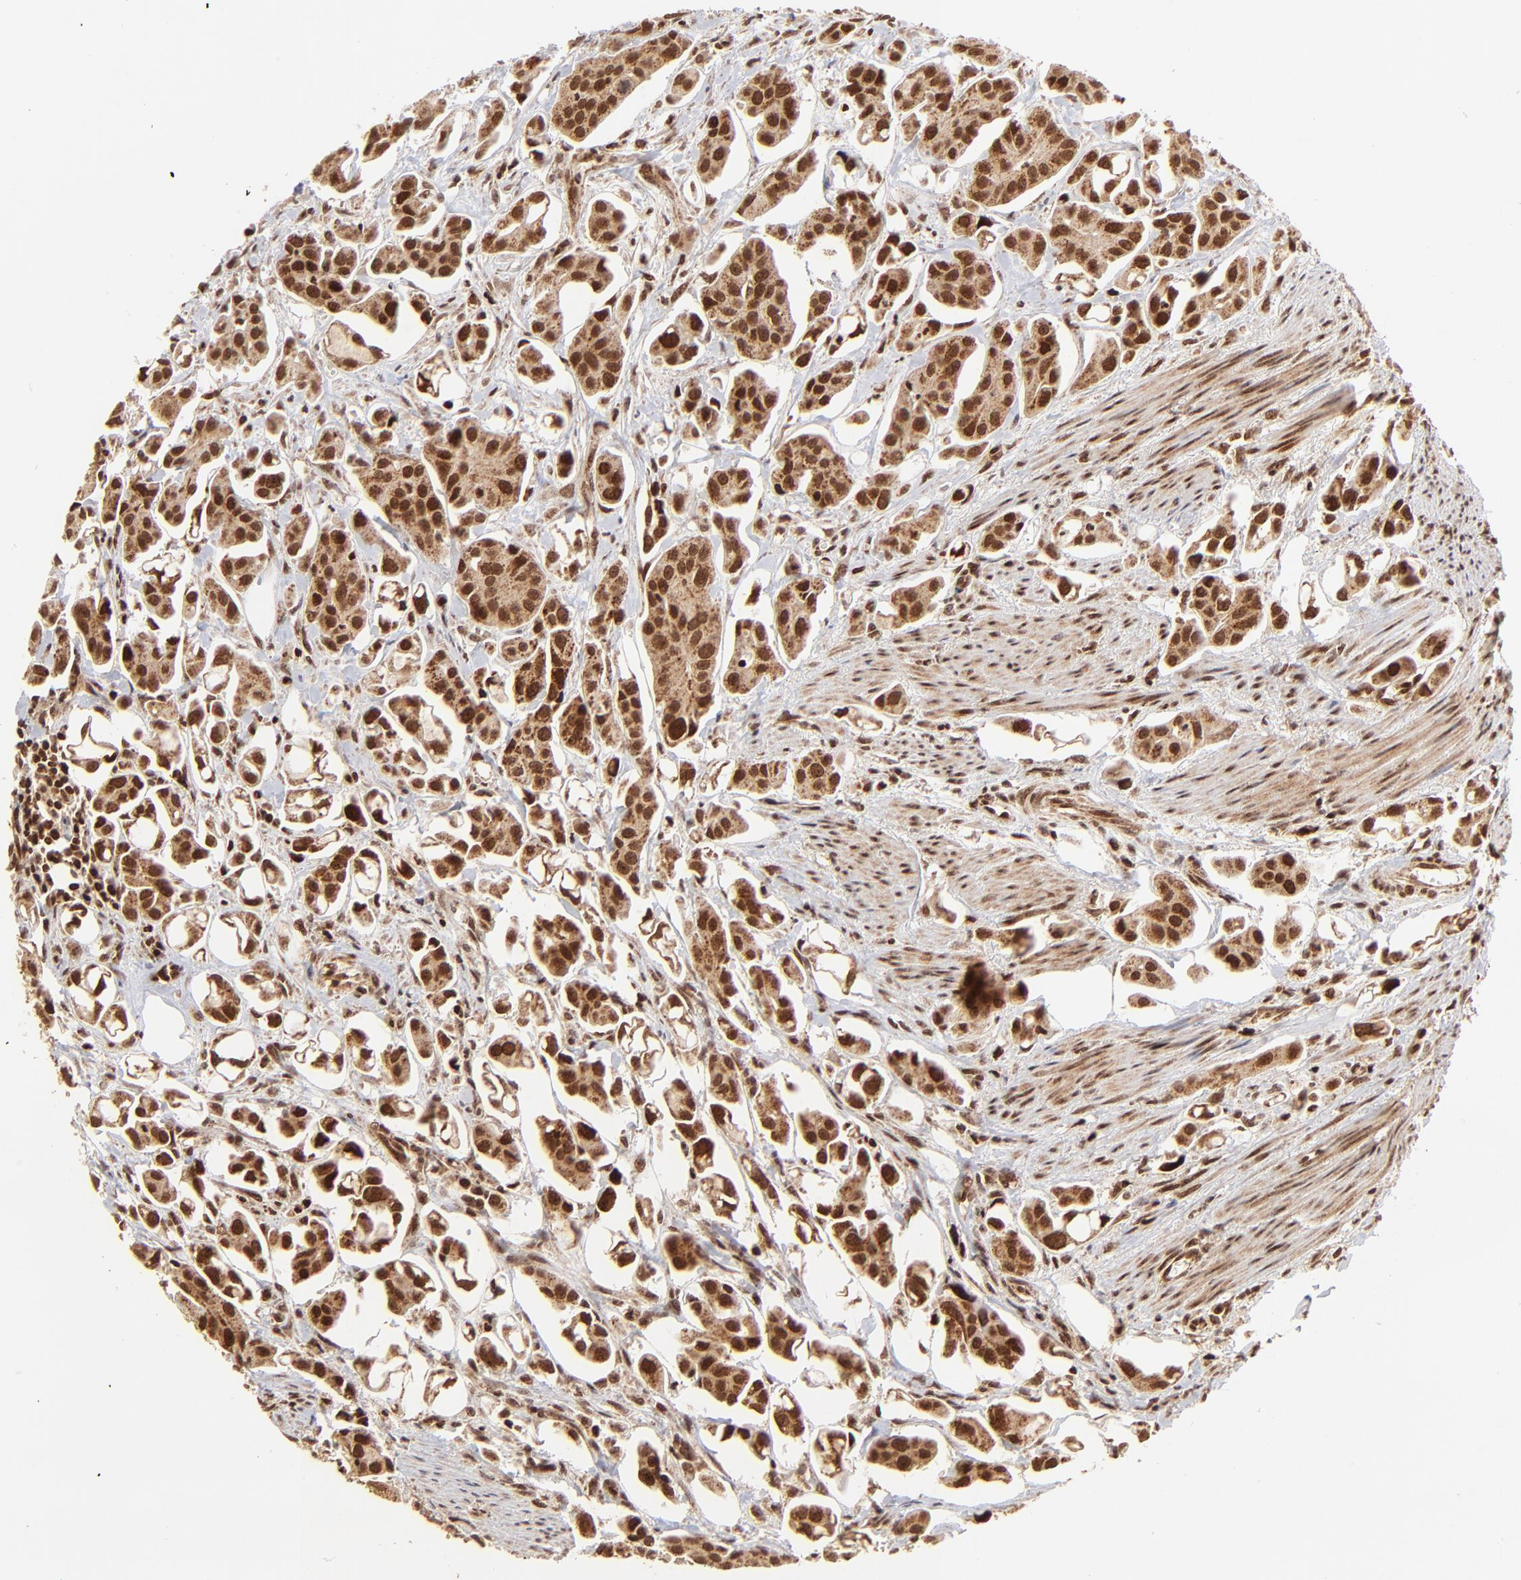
{"staining": {"intensity": "strong", "quantity": ">75%", "location": "cytoplasmic/membranous,nuclear"}, "tissue": "urothelial cancer", "cell_type": "Tumor cells", "image_type": "cancer", "snomed": [{"axis": "morphology", "description": "Urothelial carcinoma, High grade"}, {"axis": "topography", "description": "Urinary bladder"}], "caption": "Urothelial carcinoma (high-grade) stained with immunohistochemistry (IHC) shows strong cytoplasmic/membranous and nuclear expression in approximately >75% of tumor cells.", "gene": "MED15", "patient": {"sex": "male", "age": 66}}